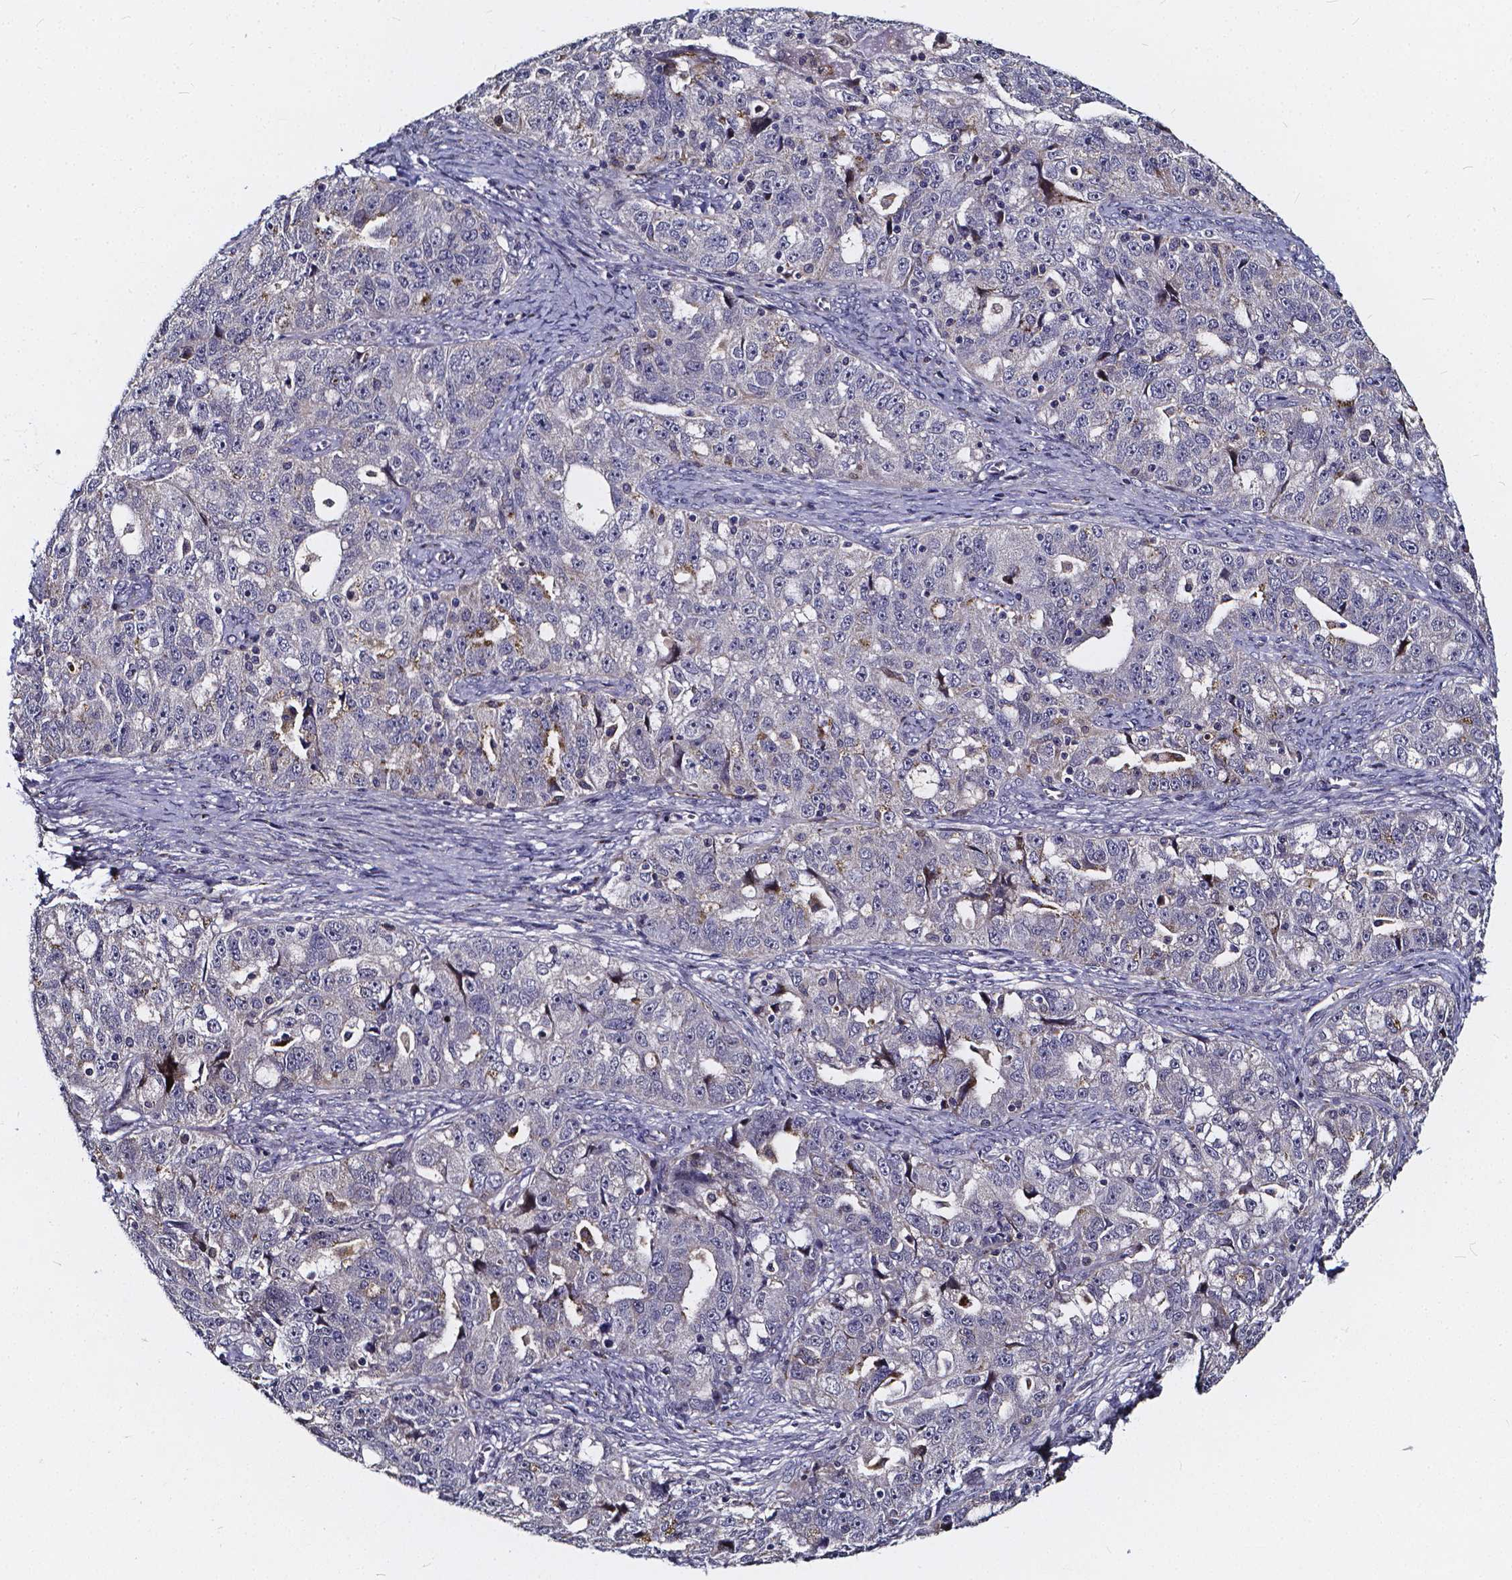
{"staining": {"intensity": "negative", "quantity": "none", "location": "none"}, "tissue": "ovarian cancer", "cell_type": "Tumor cells", "image_type": "cancer", "snomed": [{"axis": "morphology", "description": "Cystadenocarcinoma, serous, NOS"}, {"axis": "topography", "description": "Ovary"}], "caption": "Tumor cells are negative for protein expression in human serous cystadenocarcinoma (ovarian).", "gene": "SOWAHA", "patient": {"sex": "female", "age": 51}}